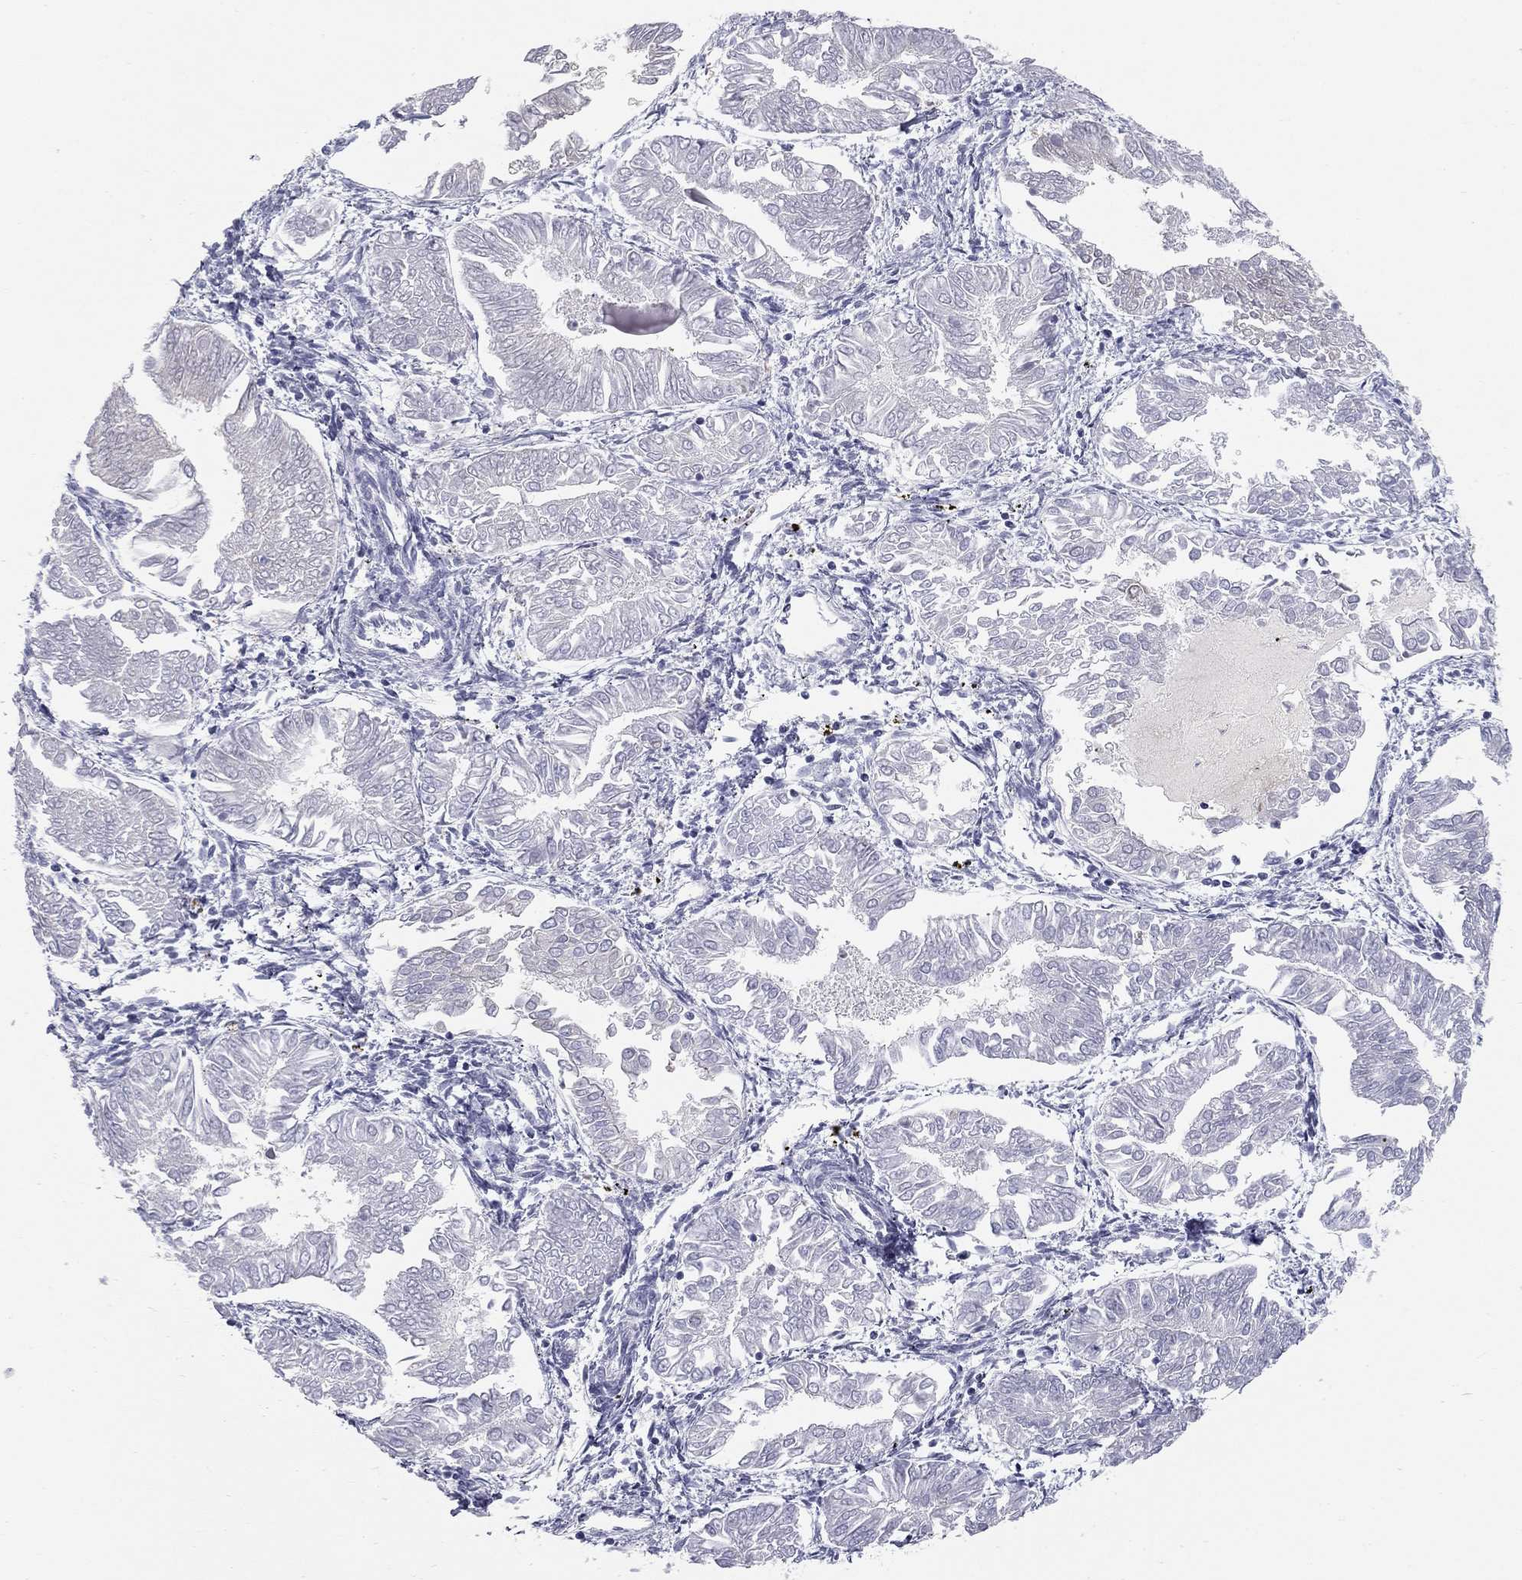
{"staining": {"intensity": "negative", "quantity": "none", "location": "none"}, "tissue": "endometrial cancer", "cell_type": "Tumor cells", "image_type": "cancer", "snomed": [{"axis": "morphology", "description": "Adenocarcinoma, NOS"}, {"axis": "topography", "description": "Endometrium"}], "caption": "A high-resolution photomicrograph shows IHC staining of endometrial adenocarcinoma, which shows no significant positivity in tumor cells. Brightfield microscopy of IHC stained with DAB (3,3'-diaminobenzidine) (brown) and hematoxylin (blue), captured at high magnification.", "gene": "SULT2B1", "patient": {"sex": "female", "age": 53}}